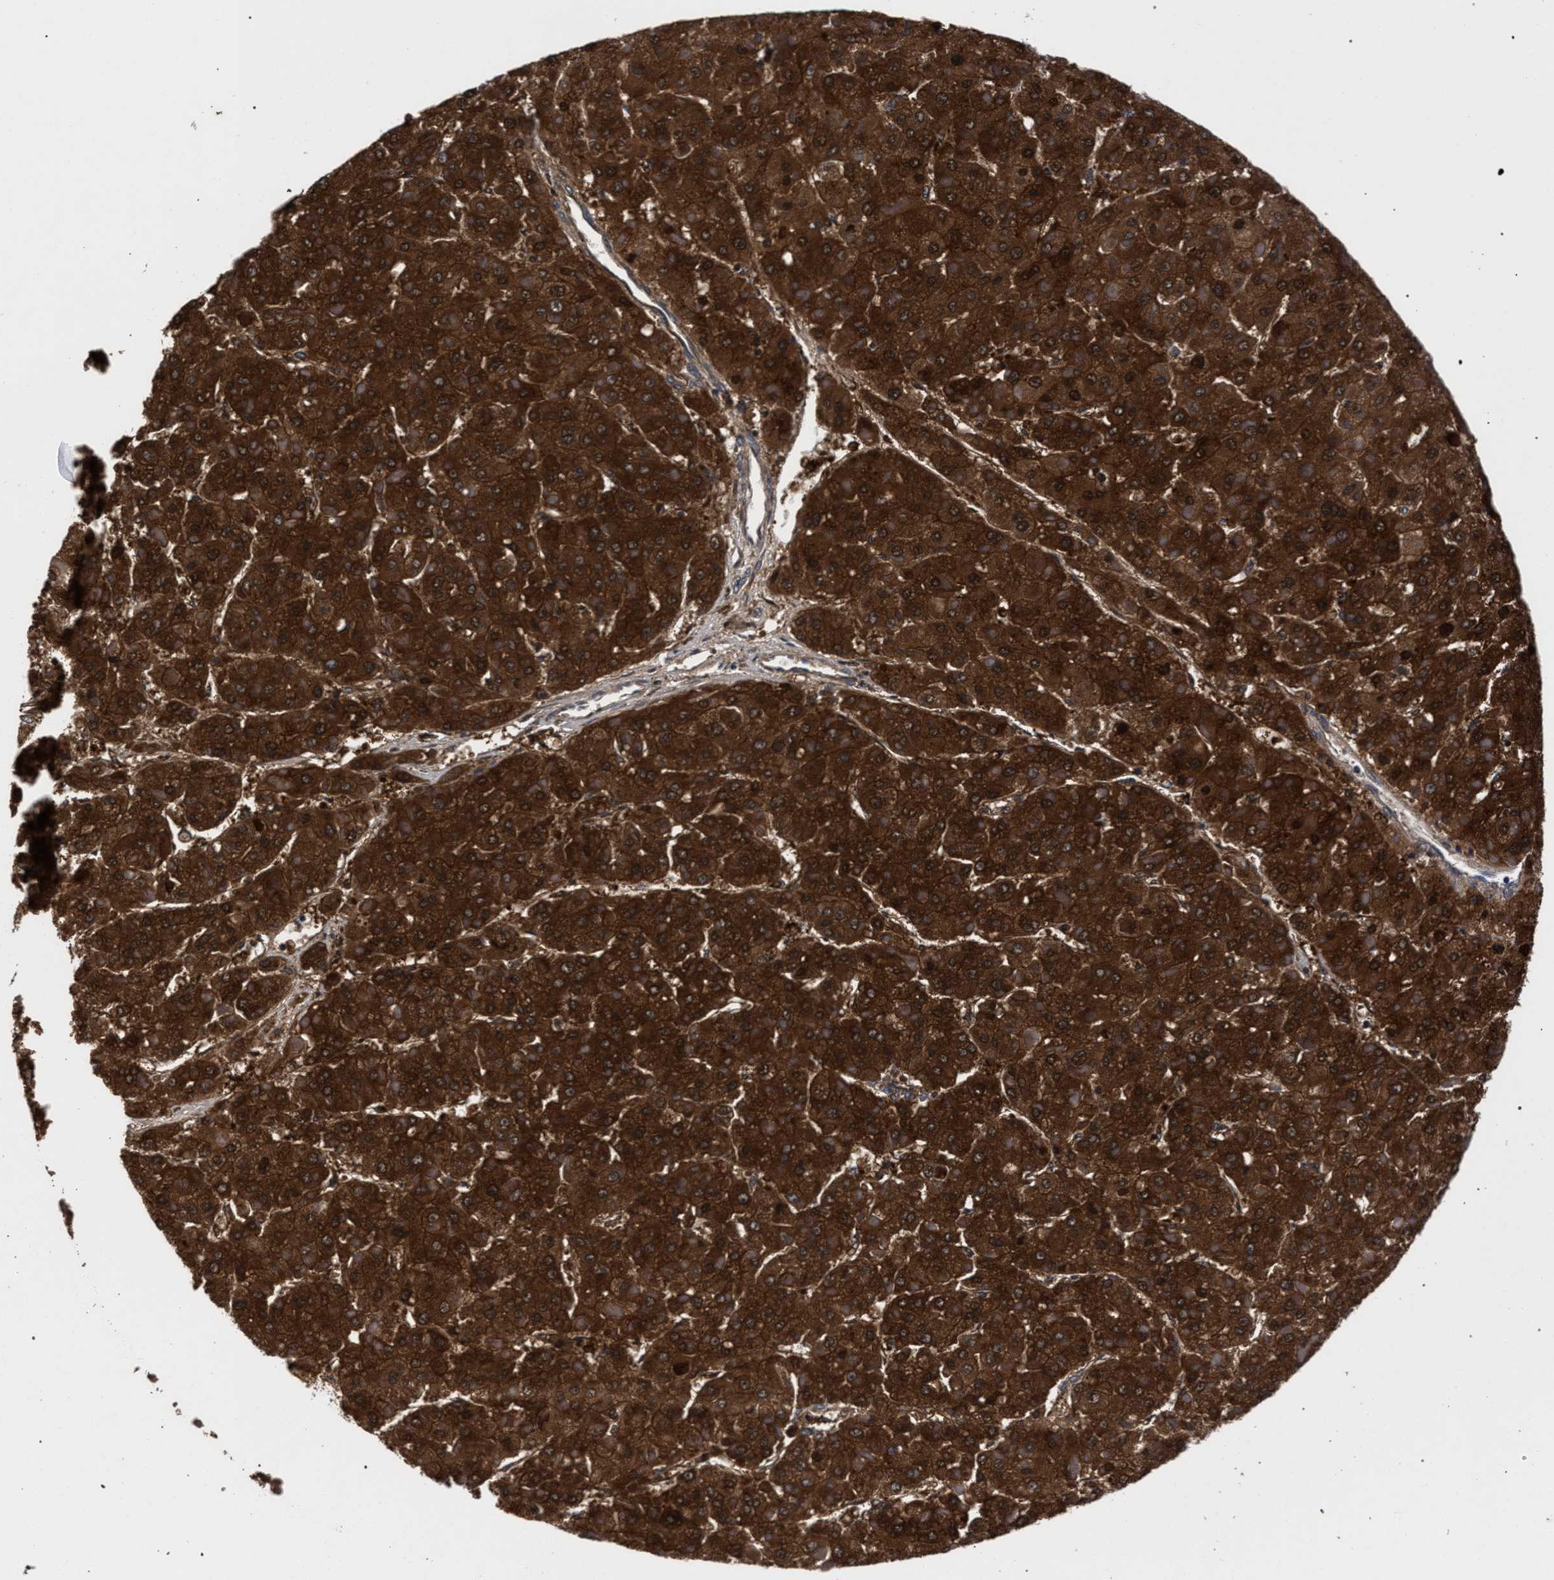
{"staining": {"intensity": "strong", "quantity": ">75%", "location": "cytoplasmic/membranous"}, "tissue": "liver cancer", "cell_type": "Tumor cells", "image_type": "cancer", "snomed": [{"axis": "morphology", "description": "Carcinoma, Hepatocellular, NOS"}, {"axis": "topography", "description": "Liver"}], "caption": "Protein analysis of liver hepatocellular carcinoma tissue displays strong cytoplasmic/membranous positivity in about >75% of tumor cells. (DAB = brown stain, brightfield microscopy at high magnification).", "gene": "ZNF462", "patient": {"sex": "female", "age": 73}}